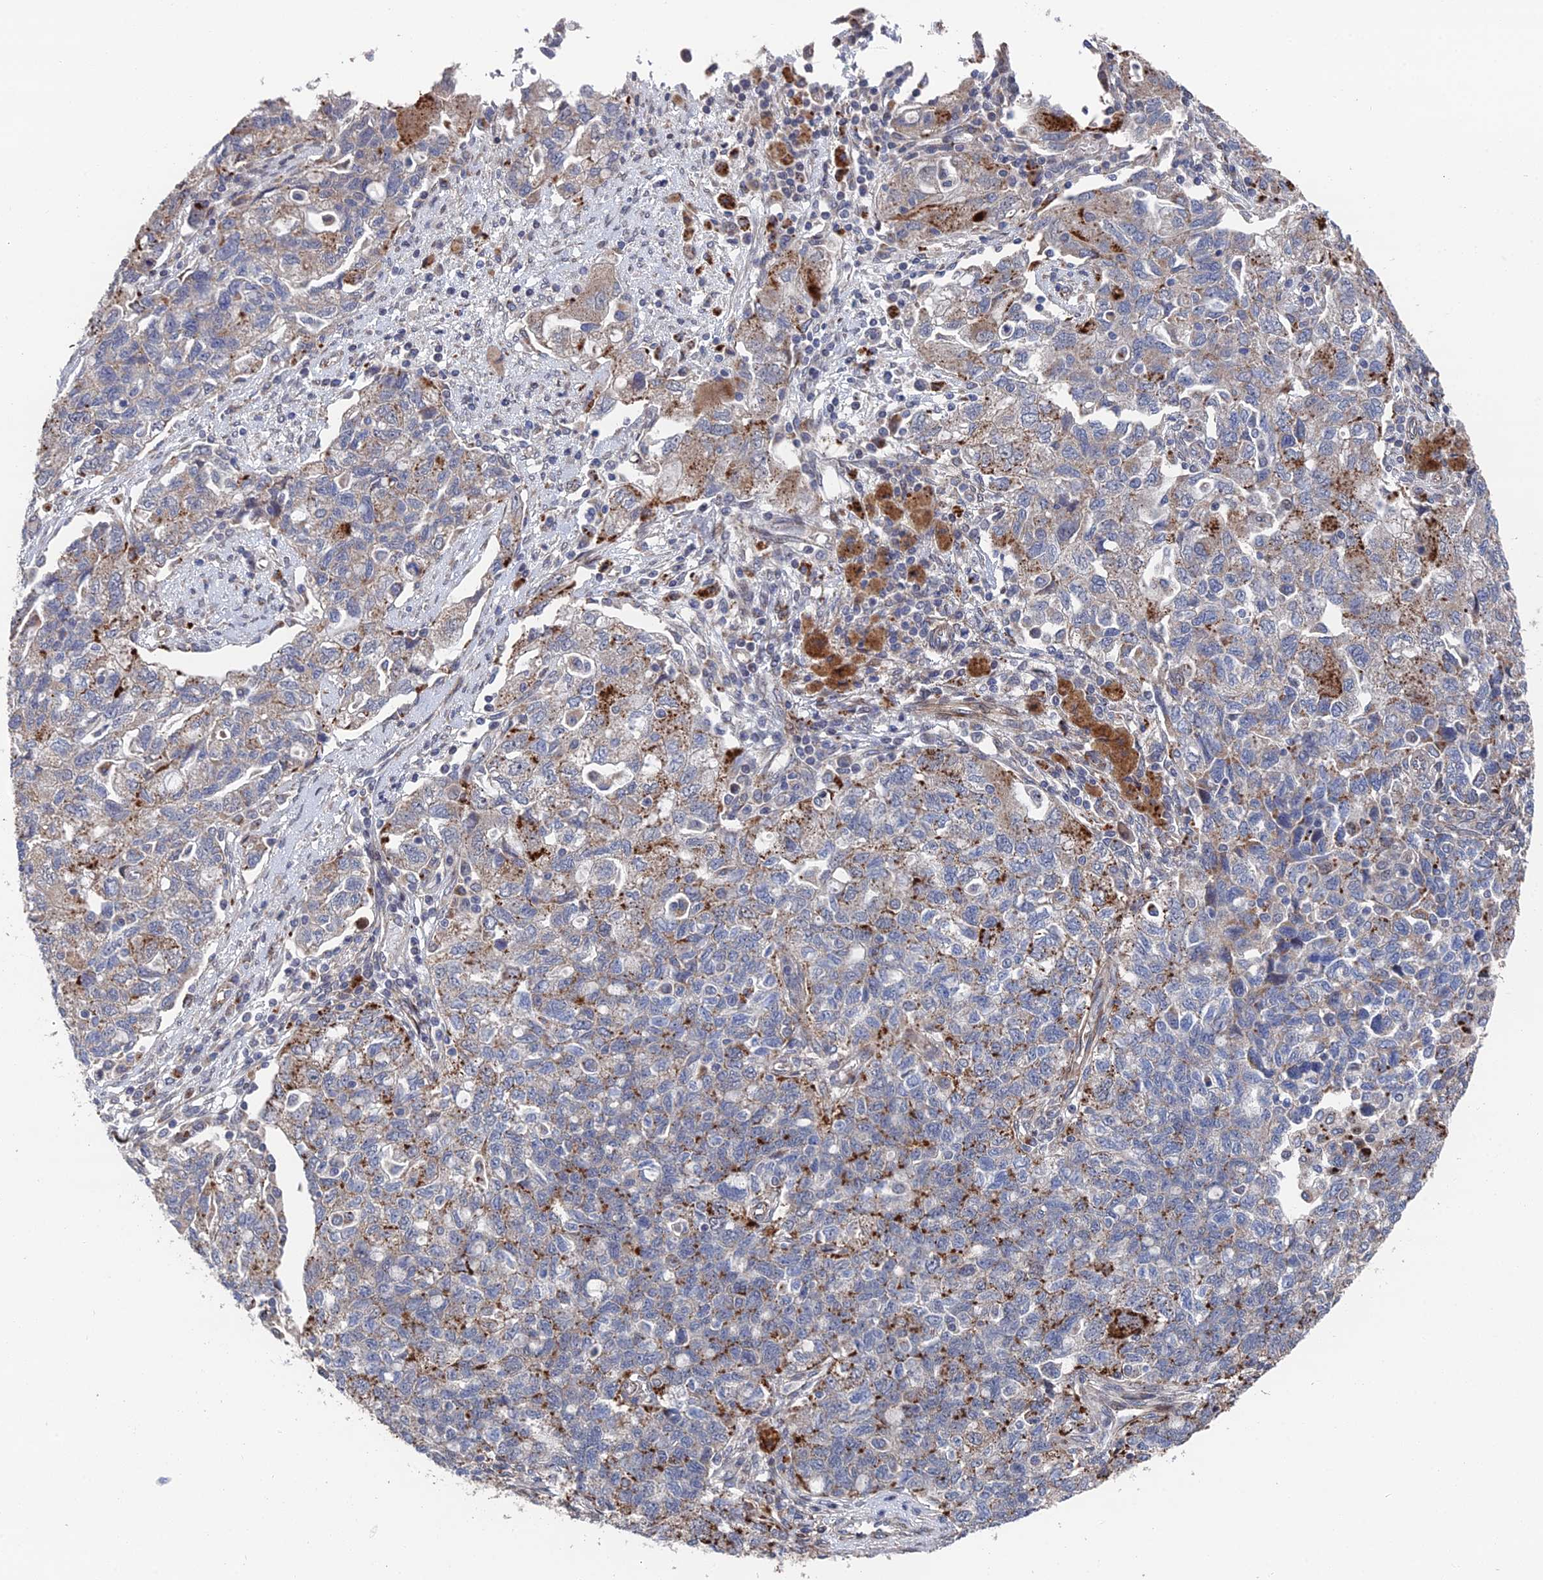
{"staining": {"intensity": "strong", "quantity": "<25%", "location": "cytoplasmic/membranous"}, "tissue": "ovarian cancer", "cell_type": "Tumor cells", "image_type": "cancer", "snomed": [{"axis": "morphology", "description": "Carcinoma, NOS"}, {"axis": "morphology", "description": "Cystadenocarcinoma, serous, NOS"}, {"axis": "topography", "description": "Ovary"}], "caption": "Human serous cystadenocarcinoma (ovarian) stained for a protein (brown) displays strong cytoplasmic/membranous positive expression in approximately <25% of tumor cells.", "gene": "GTF2IRD1", "patient": {"sex": "female", "age": 69}}